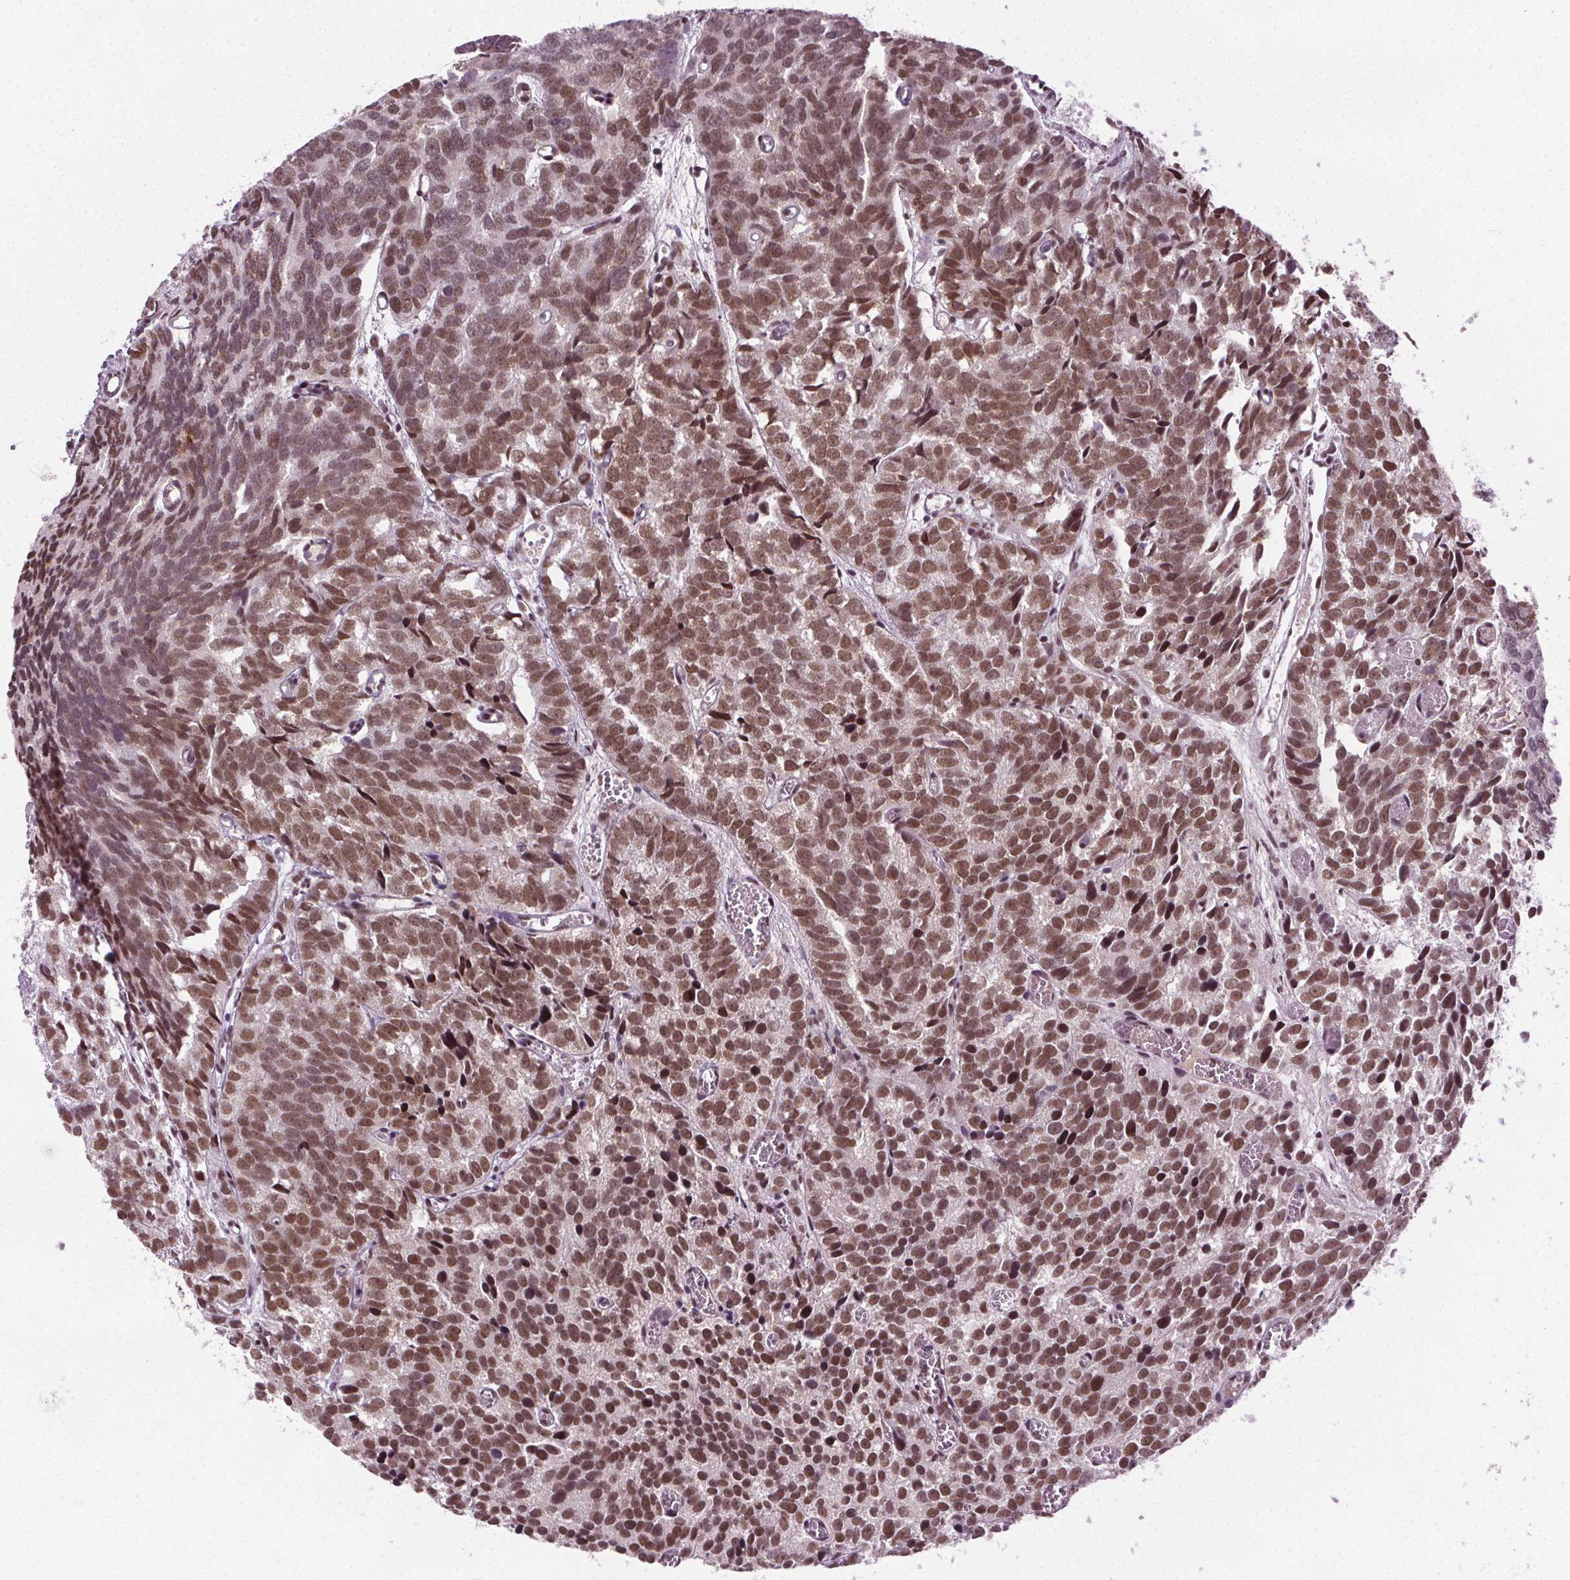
{"staining": {"intensity": "moderate", "quantity": ">75%", "location": "nuclear"}, "tissue": "prostate cancer", "cell_type": "Tumor cells", "image_type": "cancer", "snomed": [{"axis": "morphology", "description": "Adenocarcinoma, High grade"}, {"axis": "topography", "description": "Prostate"}], "caption": "Prostate cancer (high-grade adenocarcinoma) stained for a protein (brown) demonstrates moderate nuclear positive expression in approximately >75% of tumor cells.", "gene": "MED6", "patient": {"sex": "male", "age": 77}}